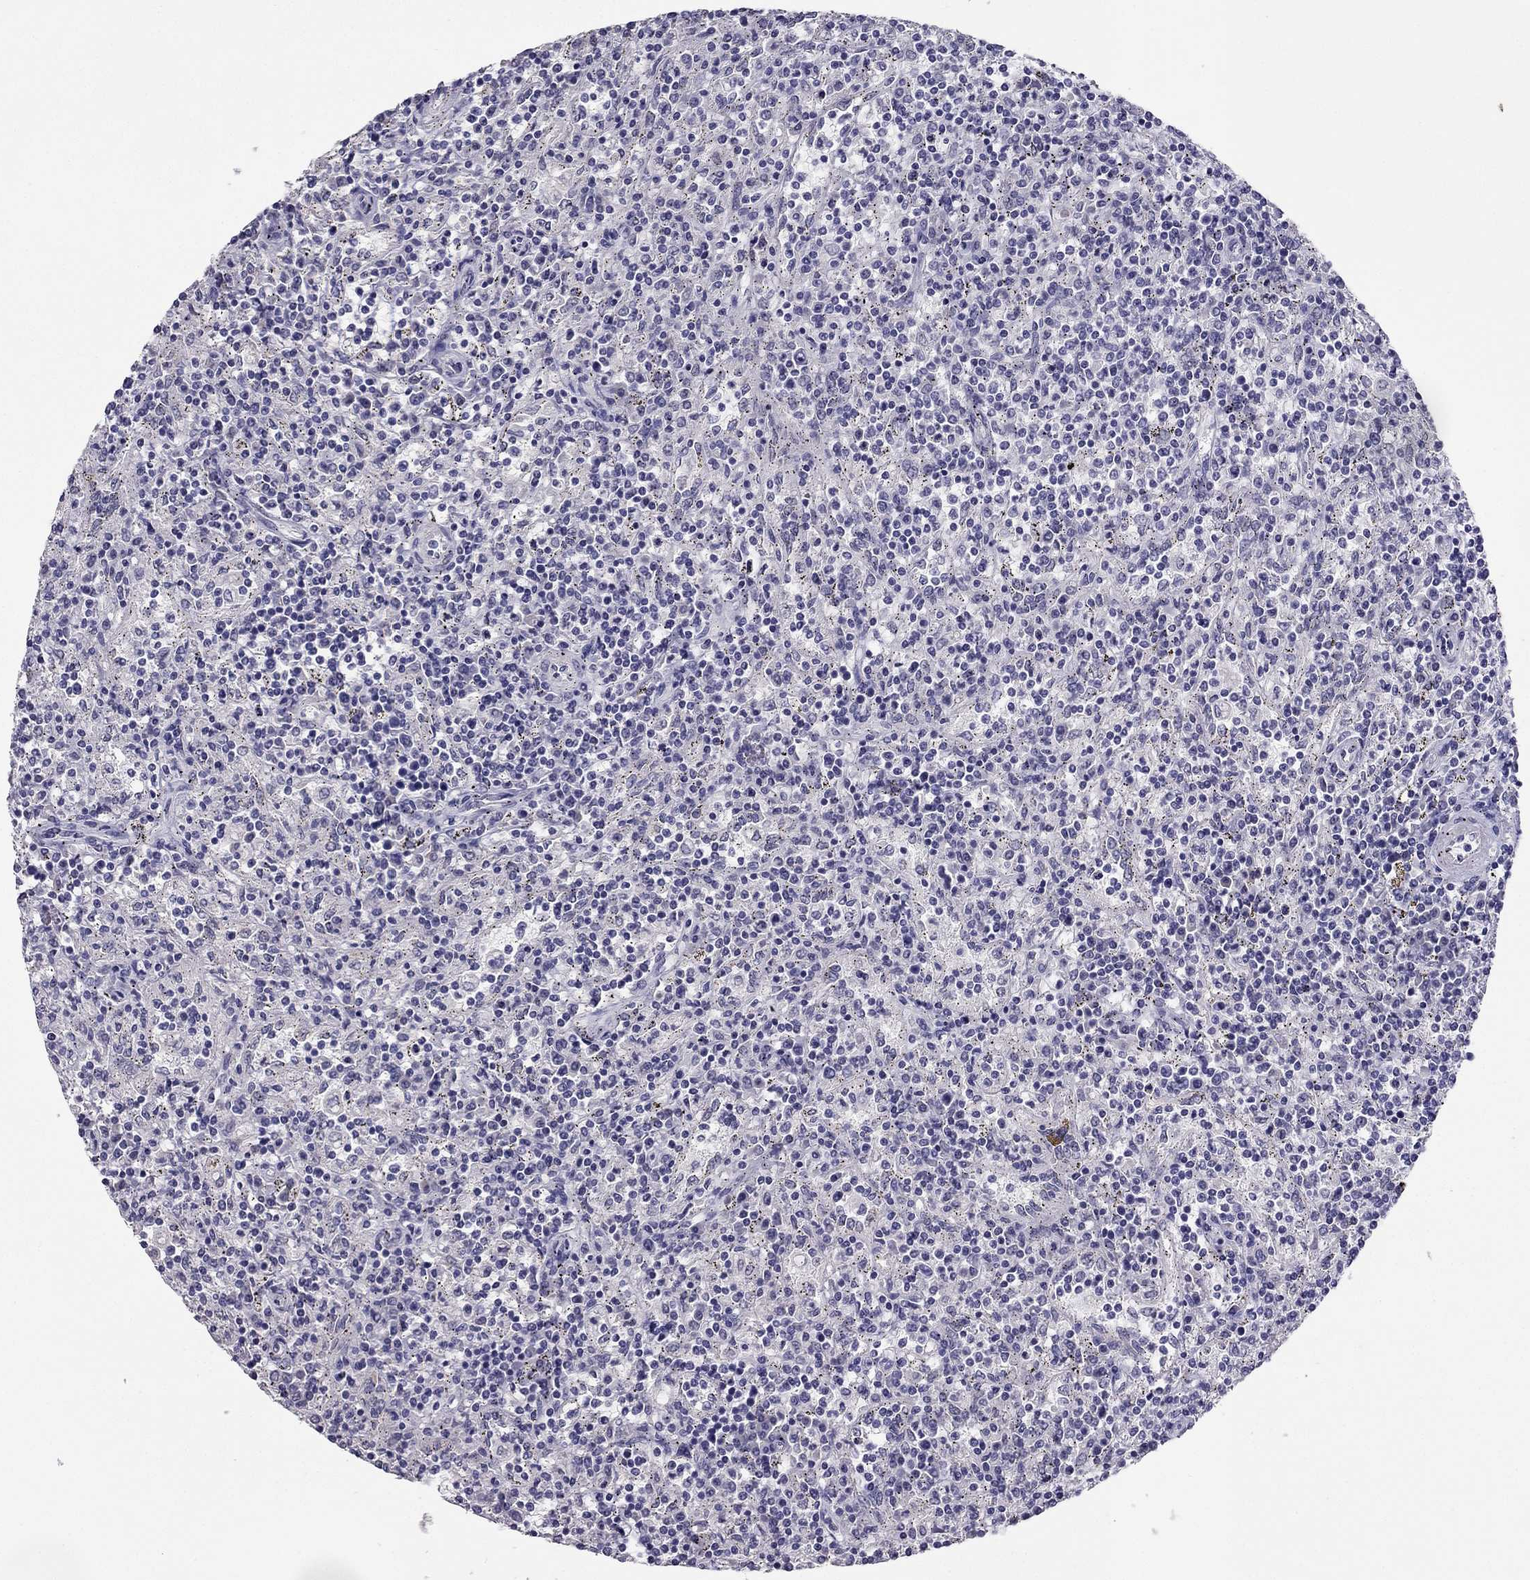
{"staining": {"intensity": "negative", "quantity": "none", "location": "none"}, "tissue": "lymphoma", "cell_type": "Tumor cells", "image_type": "cancer", "snomed": [{"axis": "morphology", "description": "Malignant lymphoma, non-Hodgkin's type, Low grade"}, {"axis": "topography", "description": "Spleen"}], "caption": "This is an immunohistochemistry (IHC) image of human lymphoma. There is no expression in tumor cells.", "gene": "RHO", "patient": {"sex": "male", "age": 62}}